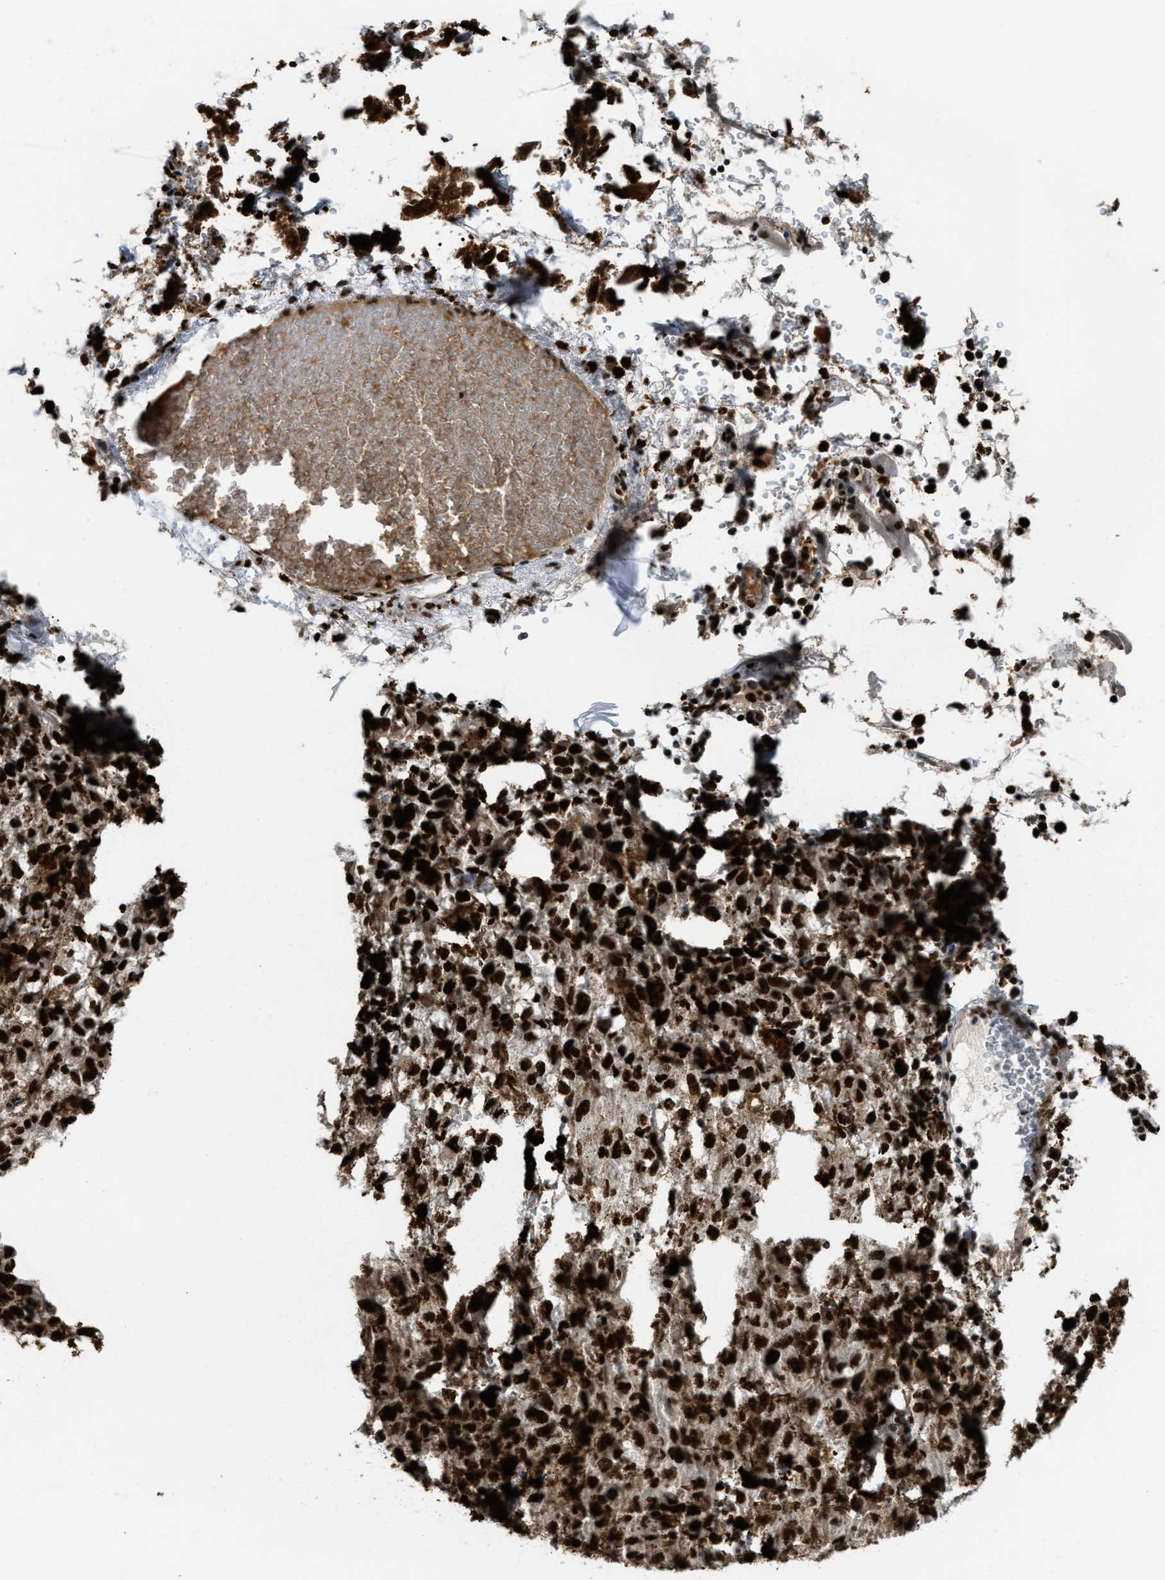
{"staining": {"intensity": "strong", "quantity": ">75%", "location": "cytoplasmic/membranous,nuclear"}, "tissue": "melanoma", "cell_type": "Tumor cells", "image_type": "cancer", "snomed": [{"axis": "morphology", "description": "Malignant melanoma, NOS"}, {"axis": "topography", "description": "Skin"}], "caption": "Immunohistochemistry micrograph of melanoma stained for a protein (brown), which reveals high levels of strong cytoplasmic/membranous and nuclear positivity in about >75% of tumor cells.", "gene": "NUMA1", "patient": {"sex": "female", "age": 104}}